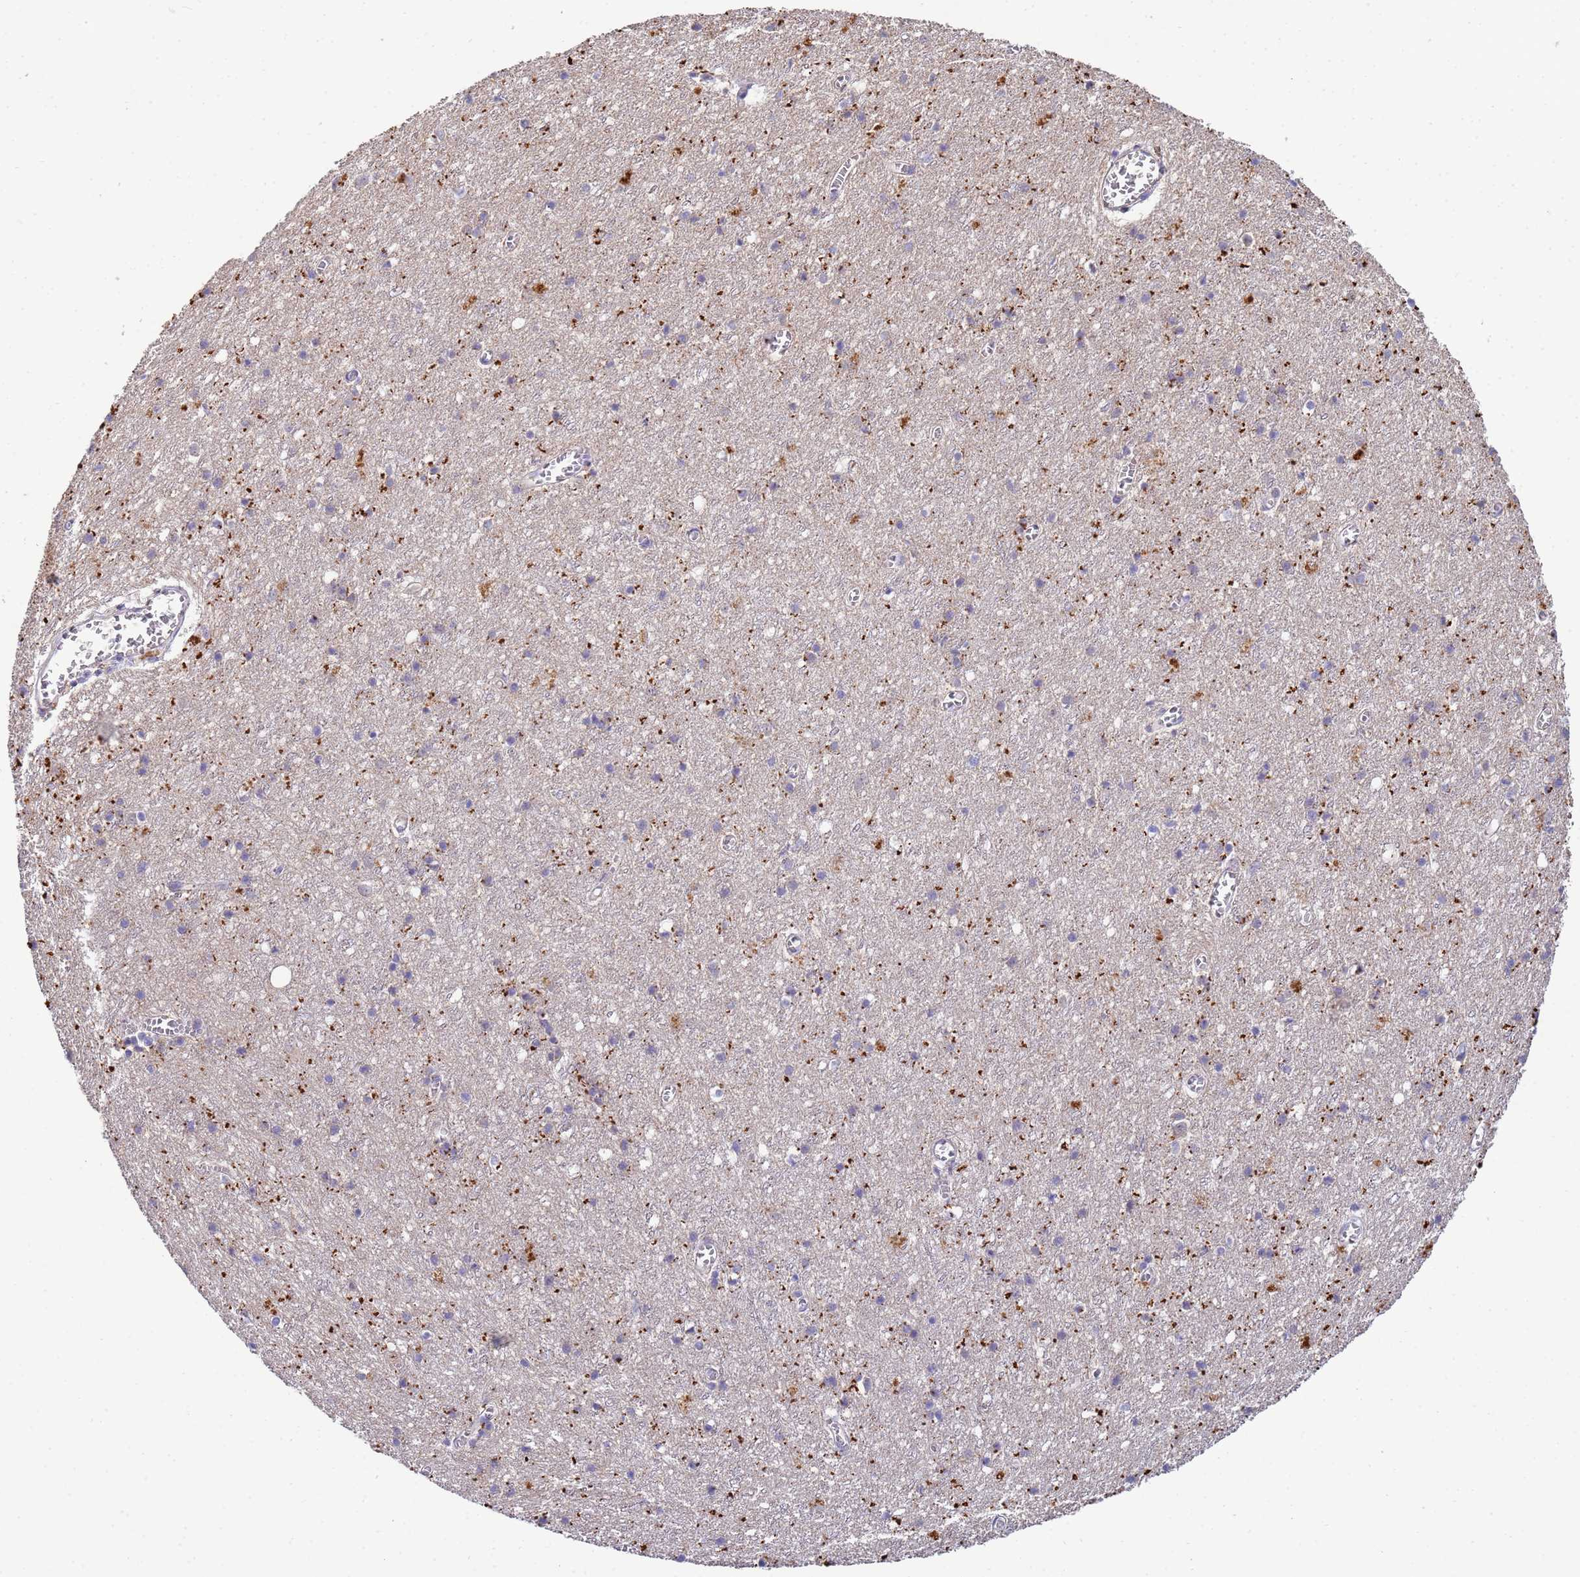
{"staining": {"intensity": "negative", "quantity": "none", "location": "none"}, "tissue": "cerebral cortex", "cell_type": "Endothelial cells", "image_type": "normal", "snomed": [{"axis": "morphology", "description": "Normal tissue, NOS"}, {"axis": "topography", "description": "Cerebral cortex"}], "caption": "High power microscopy image of an IHC micrograph of unremarkable cerebral cortex, revealing no significant expression in endothelial cells.", "gene": "CDC34", "patient": {"sex": "female", "age": 64}}